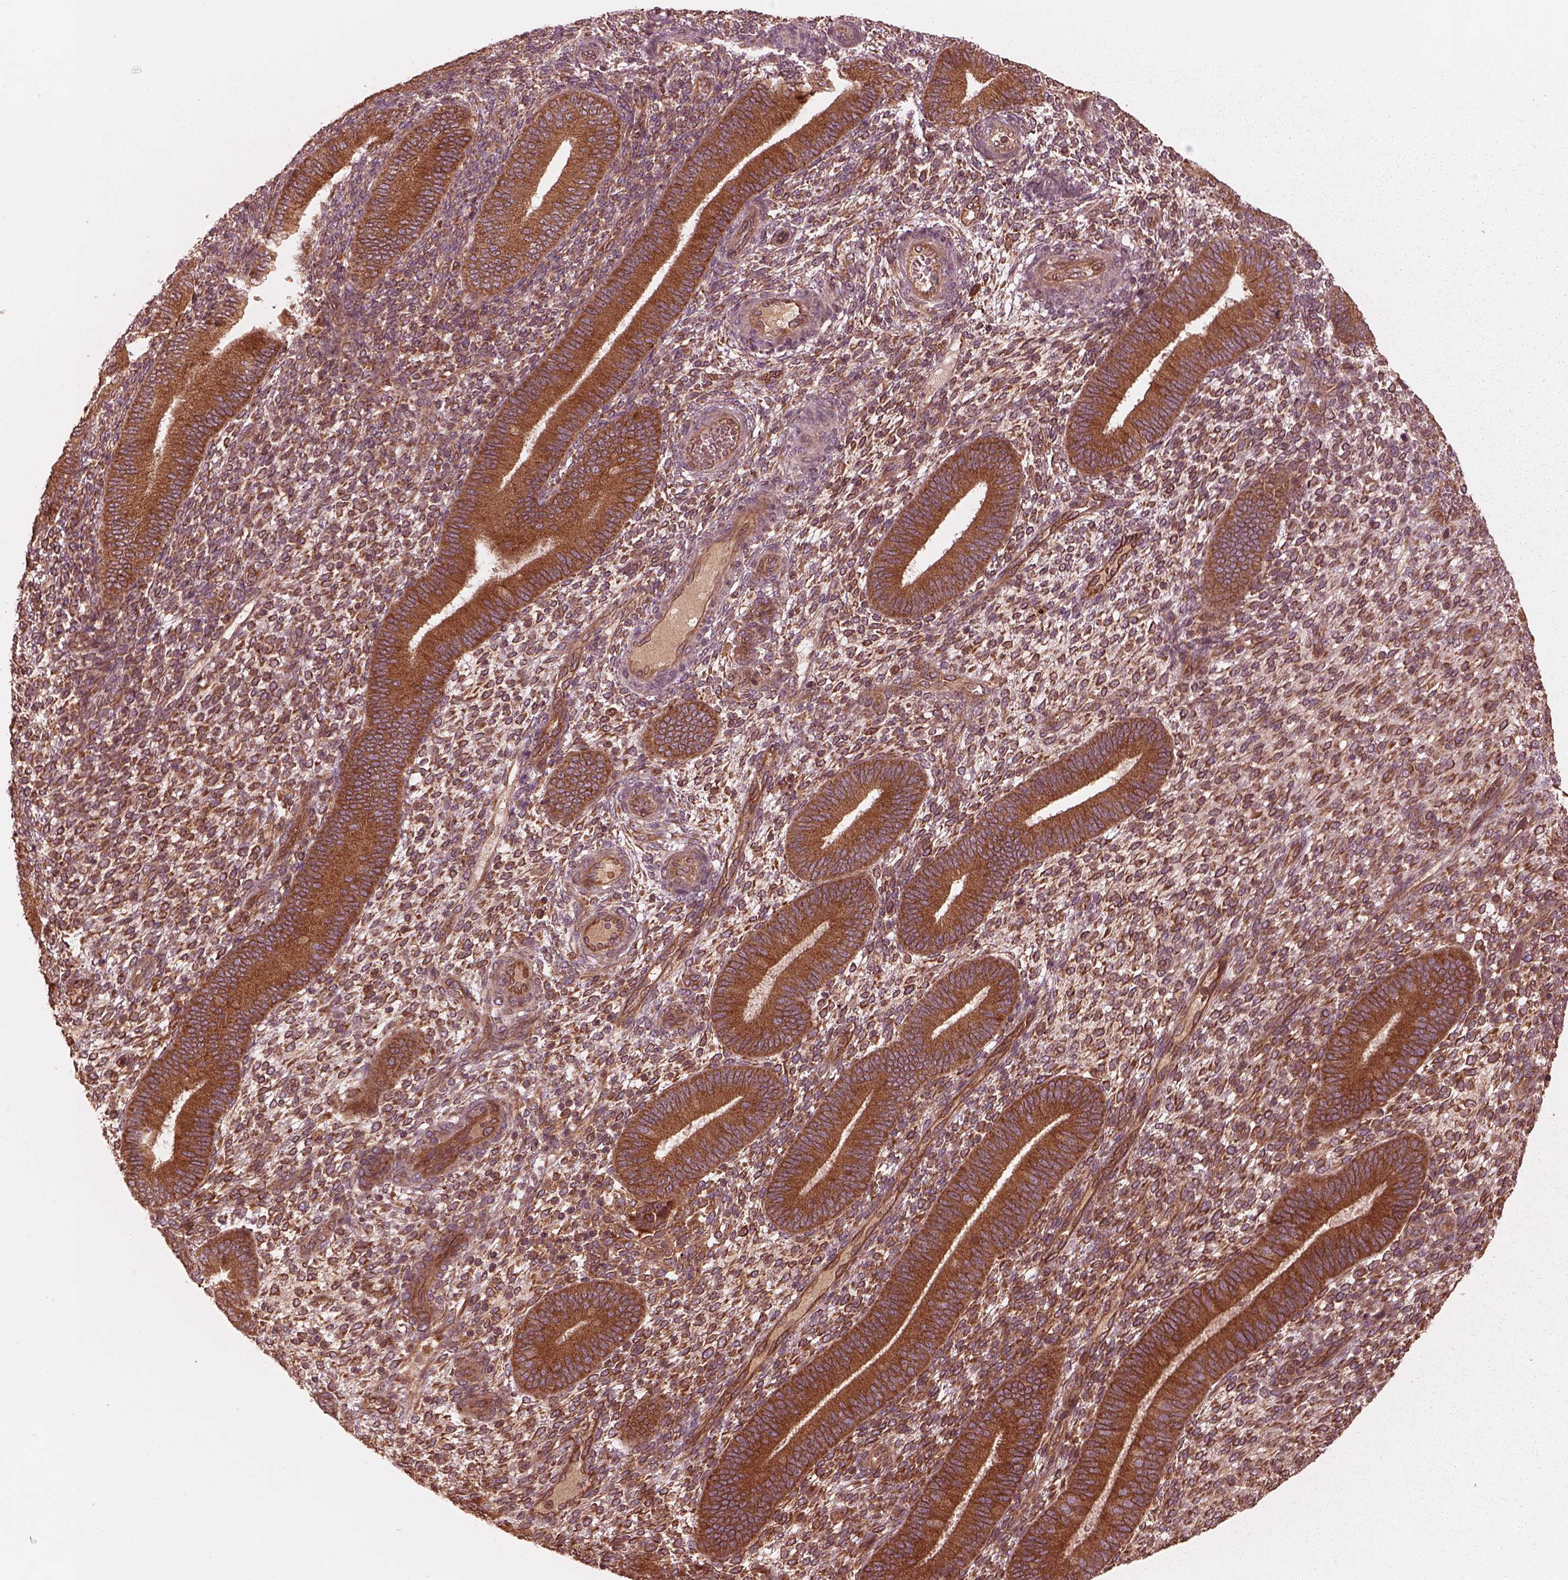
{"staining": {"intensity": "moderate", "quantity": "25%-75%", "location": "cytoplasmic/membranous"}, "tissue": "endometrium", "cell_type": "Cells in endometrial stroma", "image_type": "normal", "snomed": [{"axis": "morphology", "description": "Normal tissue, NOS"}, {"axis": "topography", "description": "Endometrium"}], "caption": "Protein analysis of benign endometrium displays moderate cytoplasmic/membranous staining in approximately 25%-75% of cells in endometrial stroma.", "gene": "PIK3R2", "patient": {"sex": "female", "age": 39}}